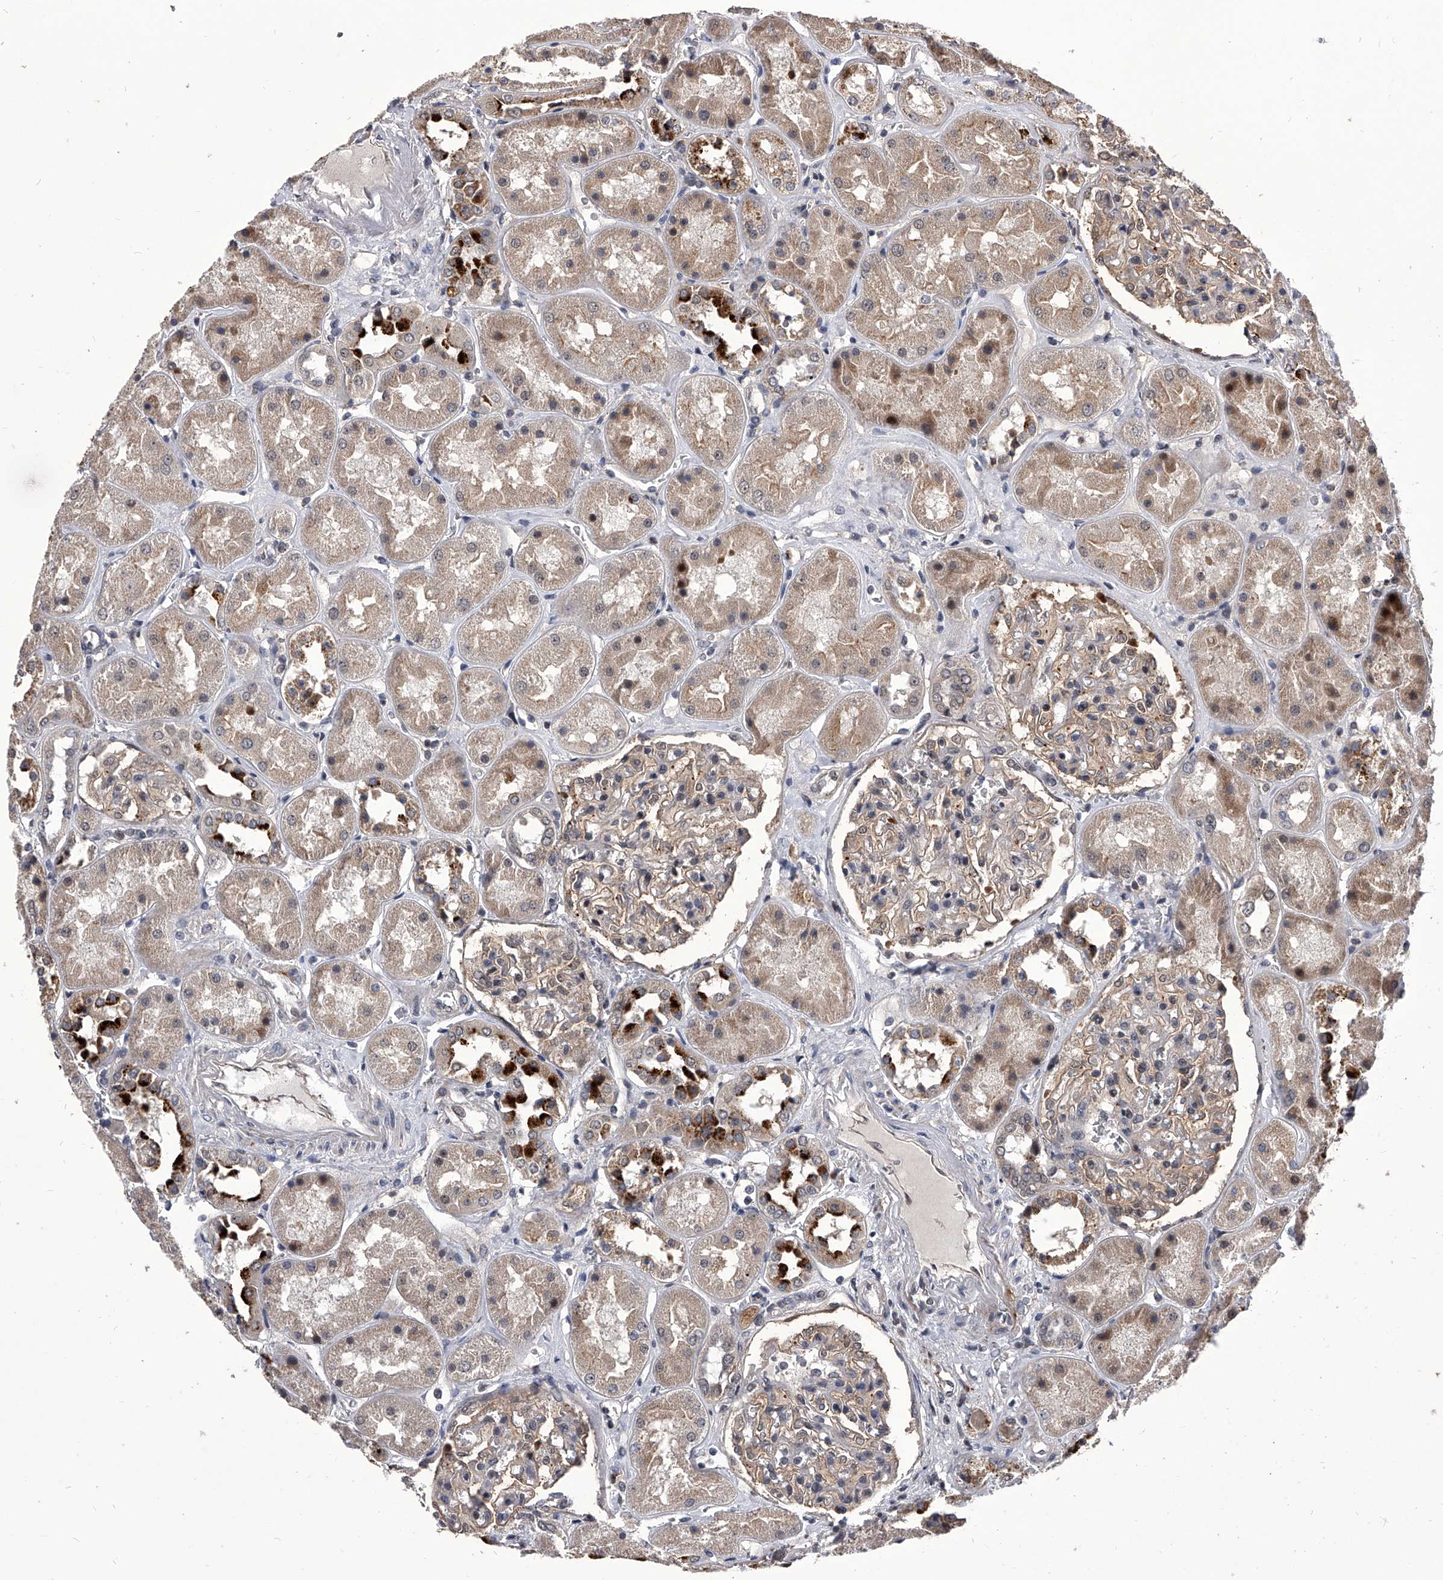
{"staining": {"intensity": "moderate", "quantity": "<25%", "location": "cytoplasmic/membranous,nuclear"}, "tissue": "kidney", "cell_type": "Cells in glomeruli", "image_type": "normal", "snomed": [{"axis": "morphology", "description": "Normal tissue, NOS"}, {"axis": "topography", "description": "Kidney"}], "caption": "DAB immunohistochemical staining of normal human kidney exhibits moderate cytoplasmic/membranous,nuclear protein expression in about <25% of cells in glomeruli.", "gene": "CMTR1", "patient": {"sex": "male", "age": 70}}